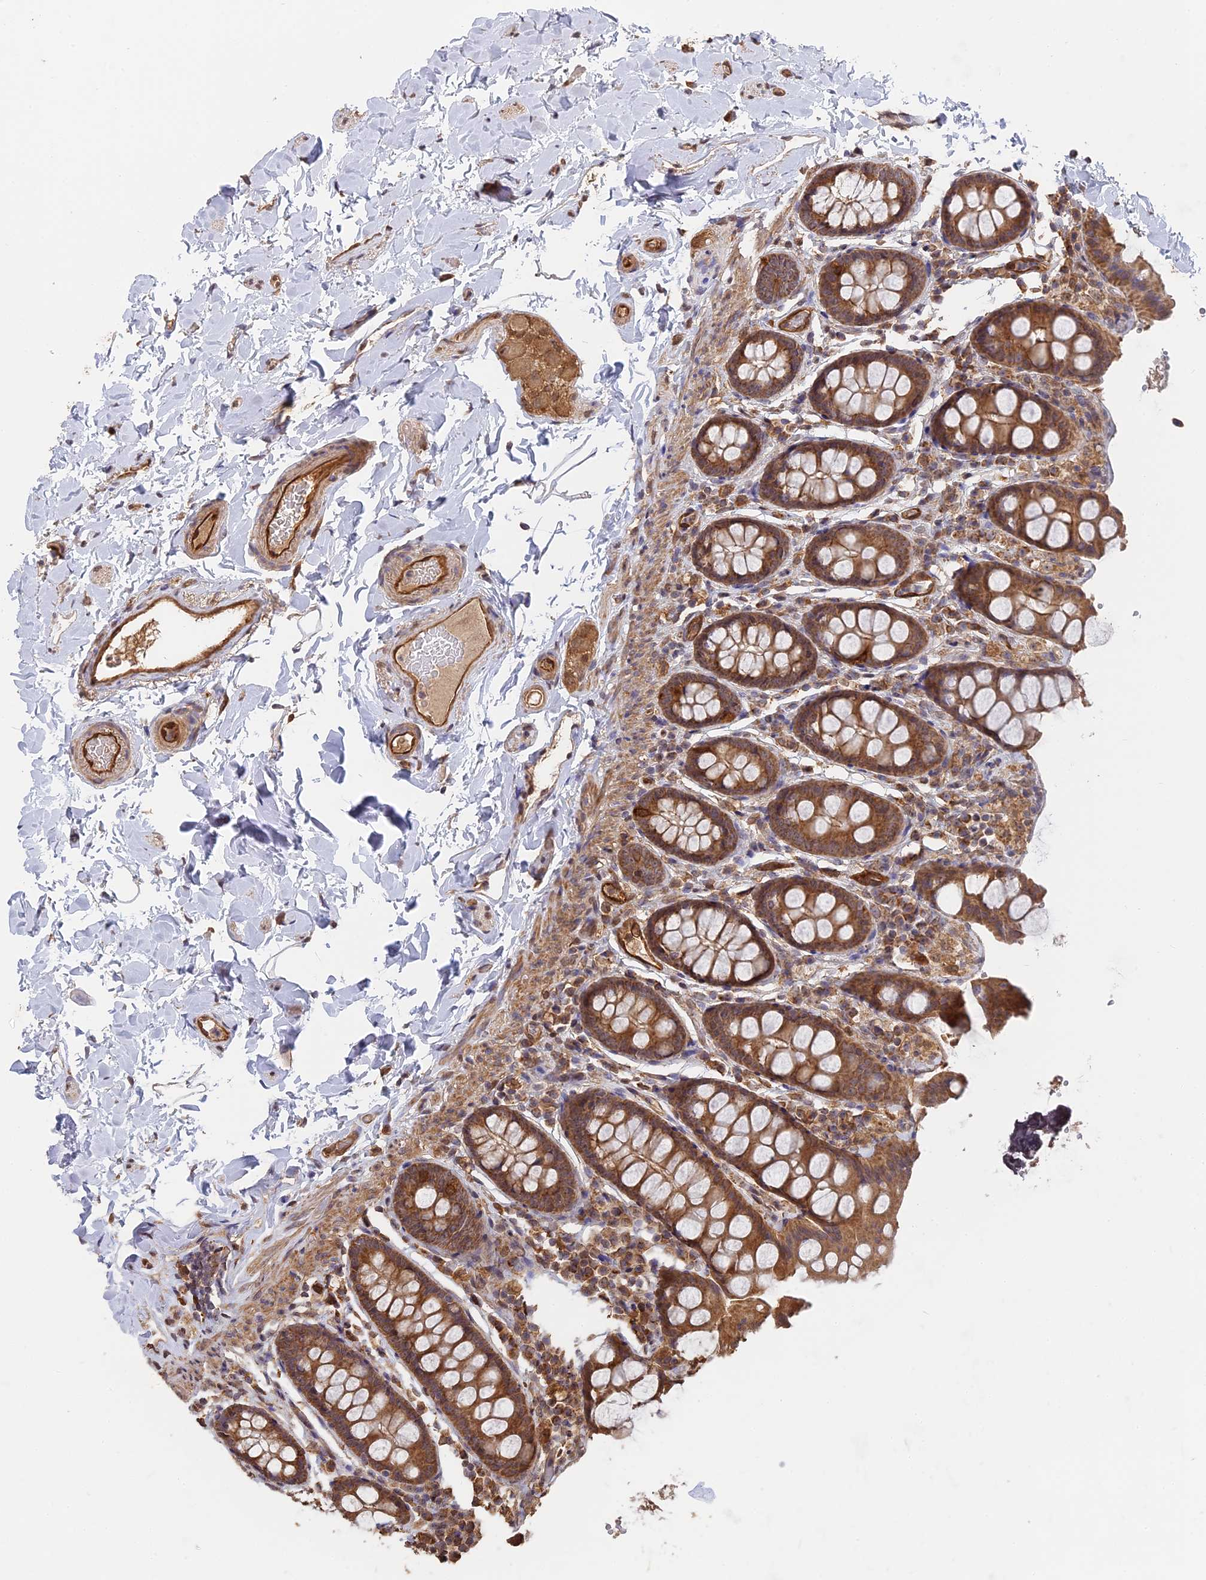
{"staining": {"intensity": "strong", "quantity": ">75%", "location": "cytoplasmic/membranous"}, "tissue": "colon", "cell_type": "Endothelial cells", "image_type": "normal", "snomed": [{"axis": "morphology", "description": "Normal tissue, NOS"}, {"axis": "topography", "description": "Colon"}, {"axis": "topography", "description": "Peripheral nerve tissue"}], "caption": "Endothelial cells display strong cytoplasmic/membranous staining in approximately >75% of cells in normal colon. (Stains: DAB (3,3'-diaminobenzidine) in brown, nuclei in blue, Microscopy: brightfield microscopy at high magnification).", "gene": "SAC3D1", "patient": {"sex": "female", "age": 61}}